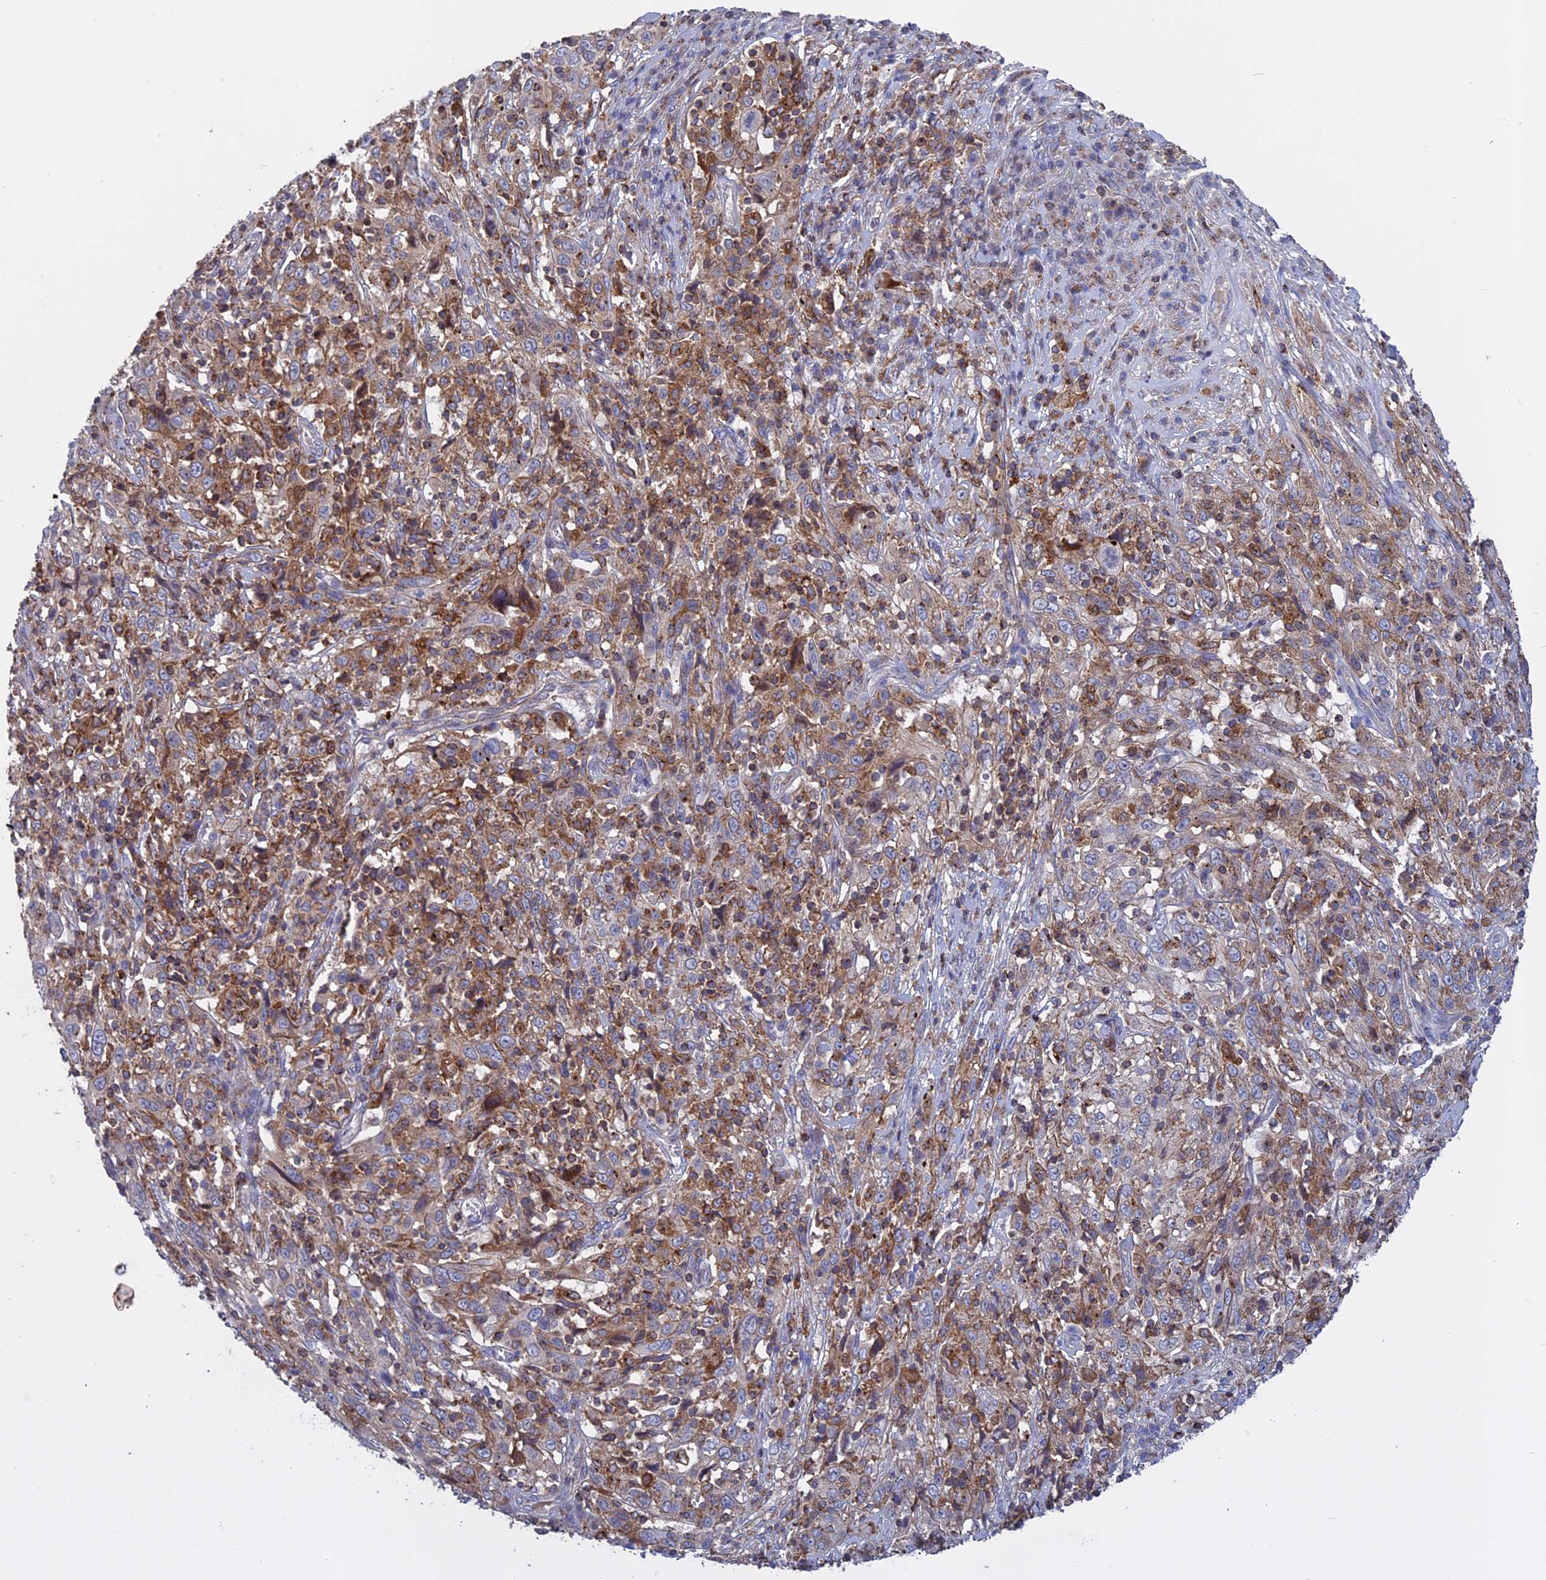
{"staining": {"intensity": "moderate", "quantity": "<25%", "location": "cytoplasmic/membranous"}, "tissue": "cervical cancer", "cell_type": "Tumor cells", "image_type": "cancer", "snomed": [{"axis": "morphology", "description": "Squamous cell carcinoma, NOS"}, {"axis": "topography", "description": "Cervix"}], "caption": "Immunohistochemical staining of human squamous cell carcinoma (cervical) reveals low levels of moderate cytoplasmic/membranous positivity in about <25% of tumor cells.", "gene": "LYPD5", "patient": {"sex": "female", "age": 46}}